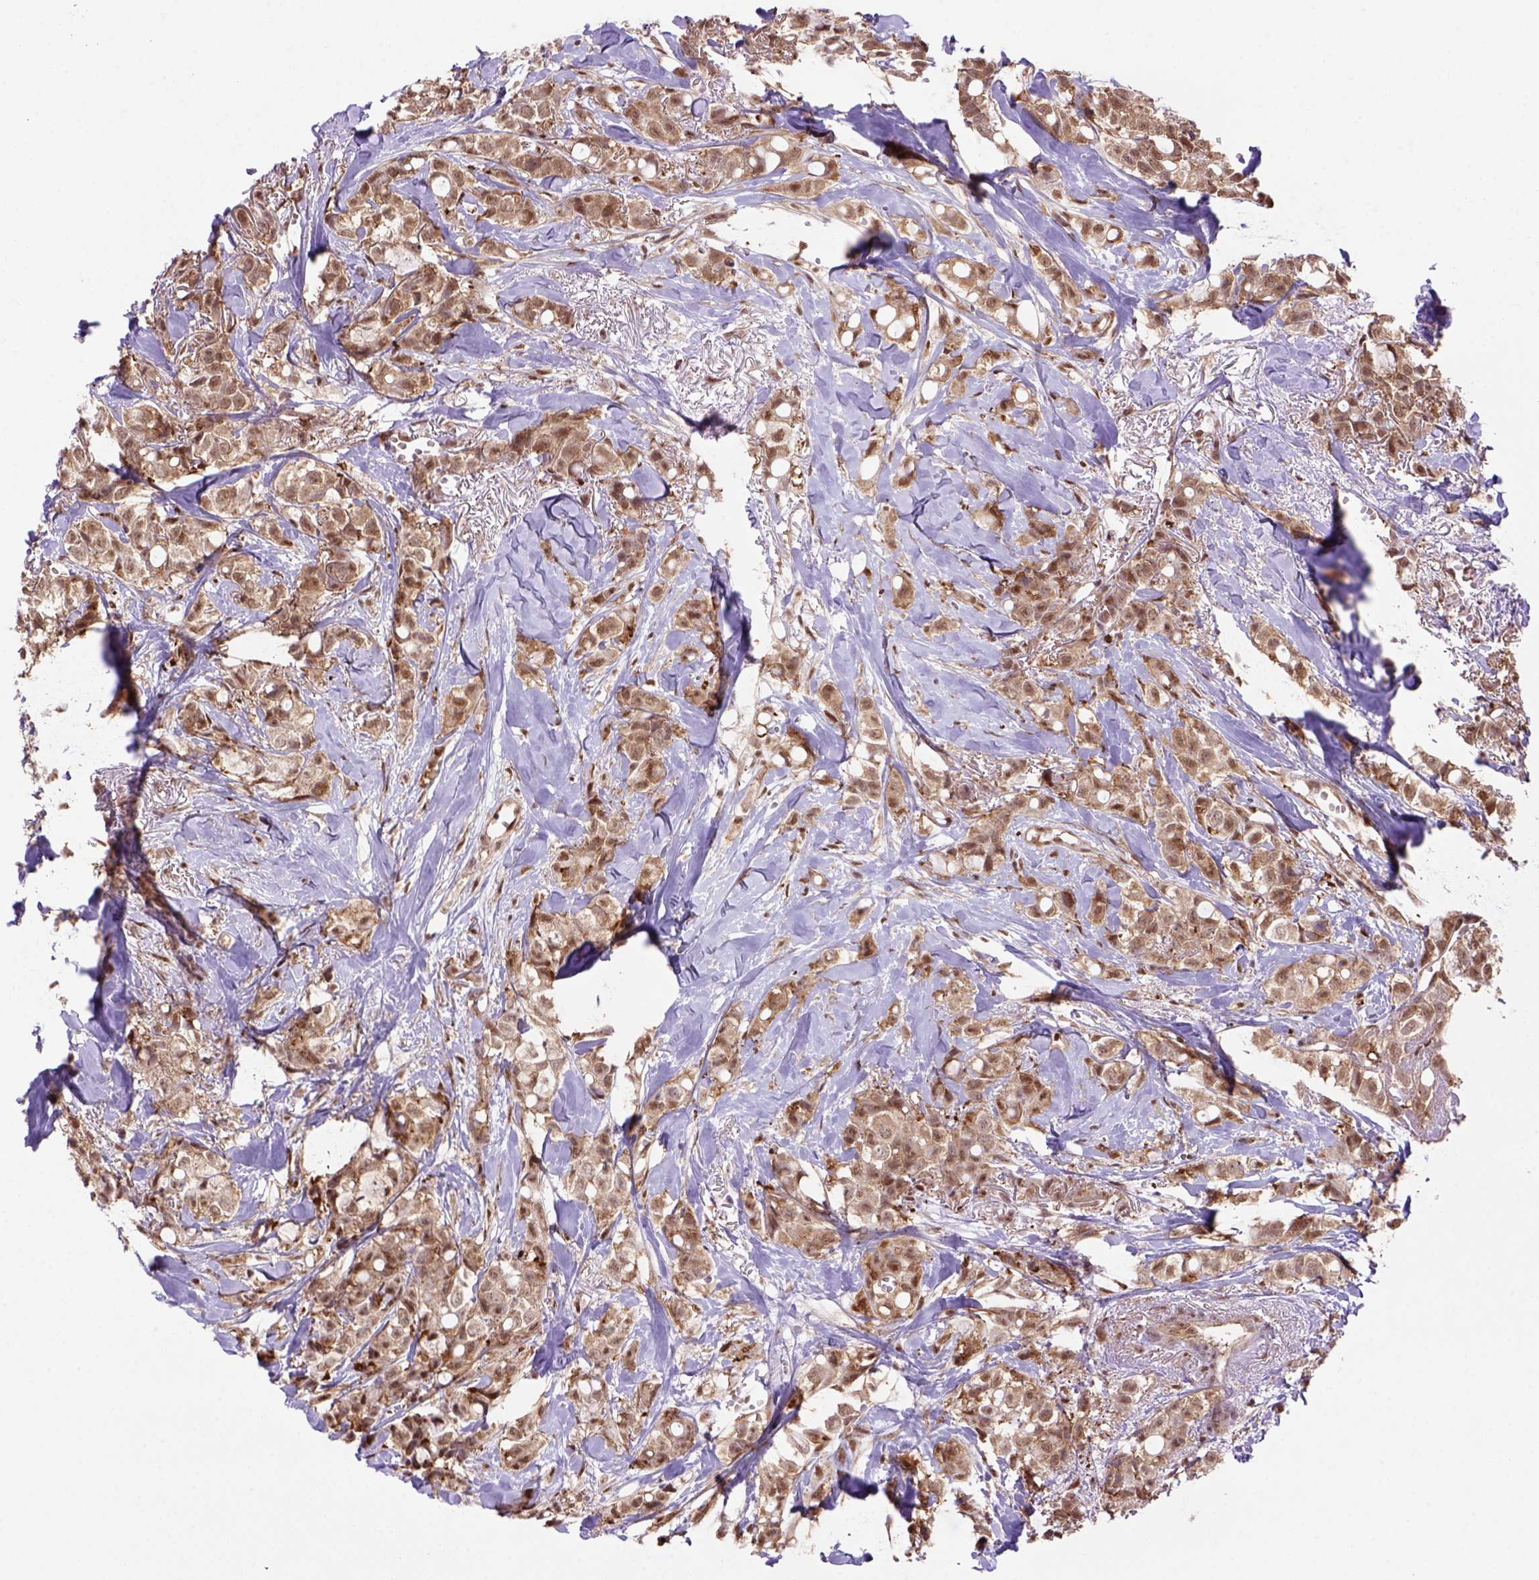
{"staining": {"intensity": "moderate", "quantity": ">75%", "location": "cytoplasmic/membranous,nuclear"}, "tissue": "breast cancer", "cell_type": "Tumor cells", "image_type": "cancer", "snomed": [{"axis": "morphology", "description": "Duct carcinoma"}, {"axis": "topography", "description": "Breast"}], "caption": "Protein expression analysis of breast infiltrating ductal carcinoma shows moderate cytoplasmic/membranous and nuclear staining in approximately >75% of tumor cells.", "gene": "PSMC2", "patient": {"sex": "female", "age": 85}}